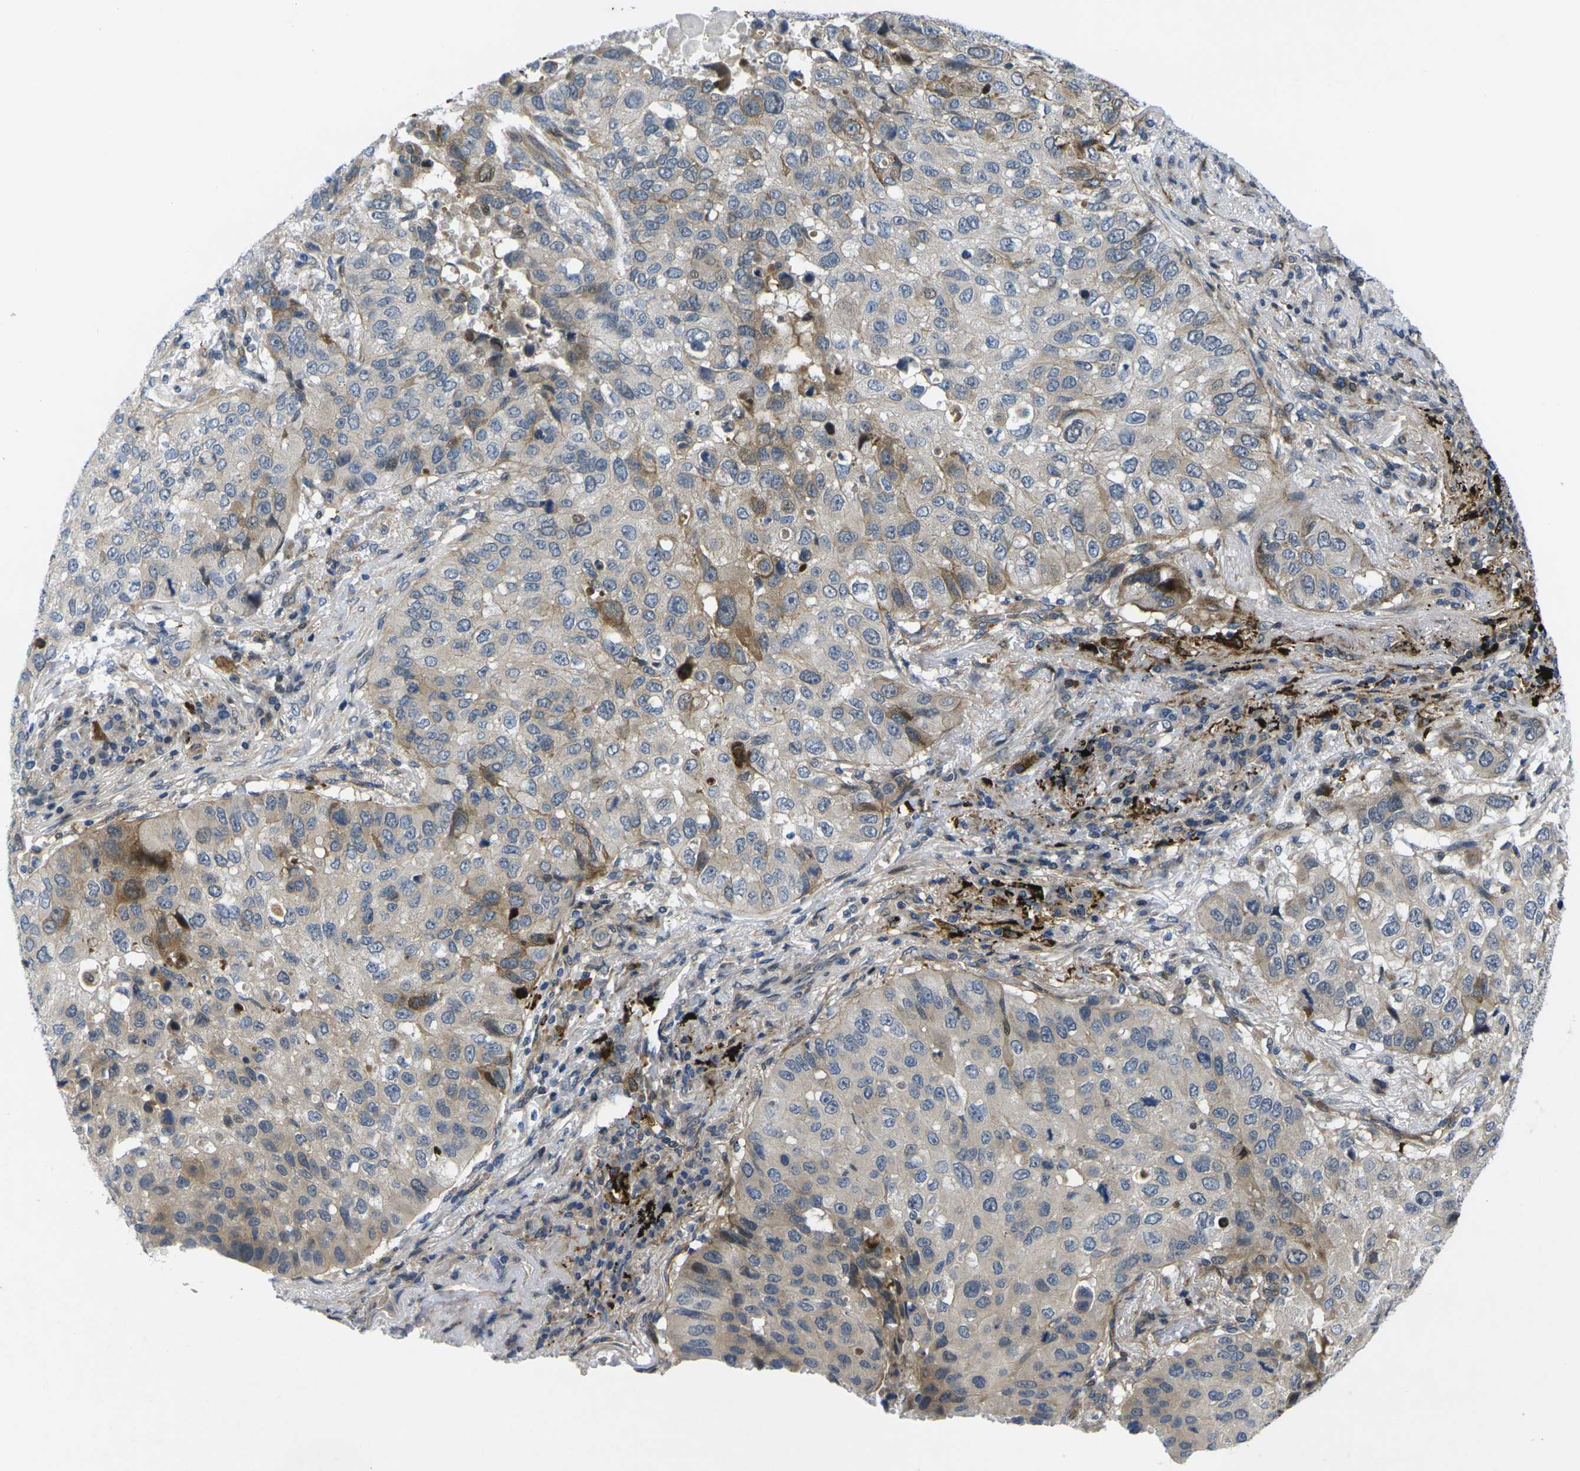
{"staining": {"intensity": "weak", "quantity": ">75%", "location": "cytoplasmic/membranous"}, "tissue": "lung cancer", "cell_type": "Tumor cells", "image_type": "cancer", "snomed": [{"axis": "morphology", "description": "Squamous cell carcinoma, NOS"}, {"axis": "topography", "description": "Lung"}], "caption": "Protein expression analysis of human squamous cell carcinoma (lung) reveals weak cytoplasmic/membranous positivity in about >75% of tumor cells.", "gene": "ROBO2", "patient": {"sex": "male", "age": 57}}